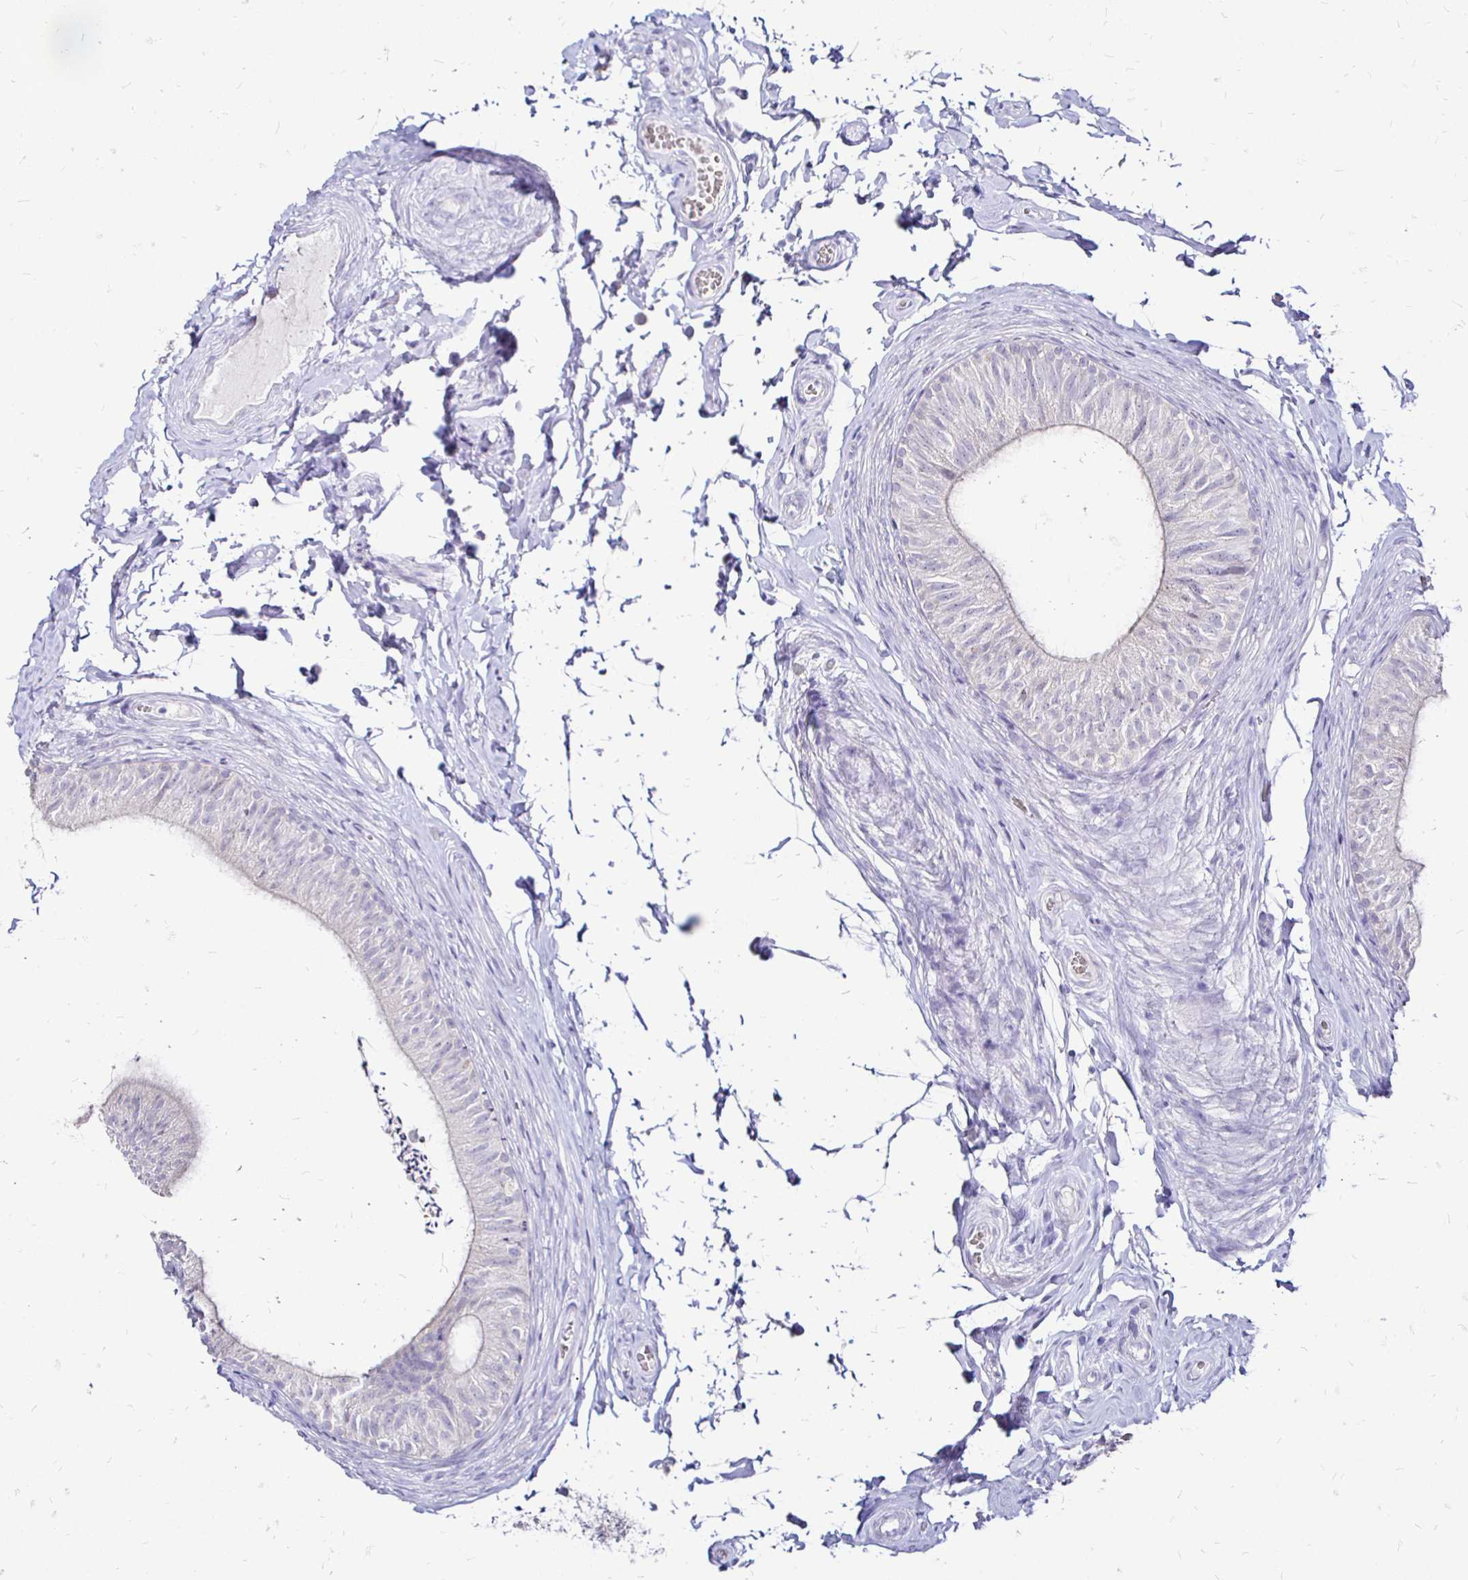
{"staining": {"intensity": "negative", "quantity": "none", "location": "none"}, "tissue": "epididymis", "cell_type": "Glandular cells", "image_type": "normal", "snomed": [{"axis": "morphology", "description": "Normal tissue, NOS"}, {"axis": "topography", "description": "Epididymis, spermatic cord, NOS"}, {"axis": "topography", "description": "Epididymis"}, {"axis": "topography", "description": "Peripheral nerve tissue"}], "caption": "High power microscopy histopathology image of an immunohistochemistry (IHC) micrograph of benign epididymis, revealing no significant positivity in glandular cells.", "gene": "IRGC", "patient": {"sex": "male", "age": 29}}